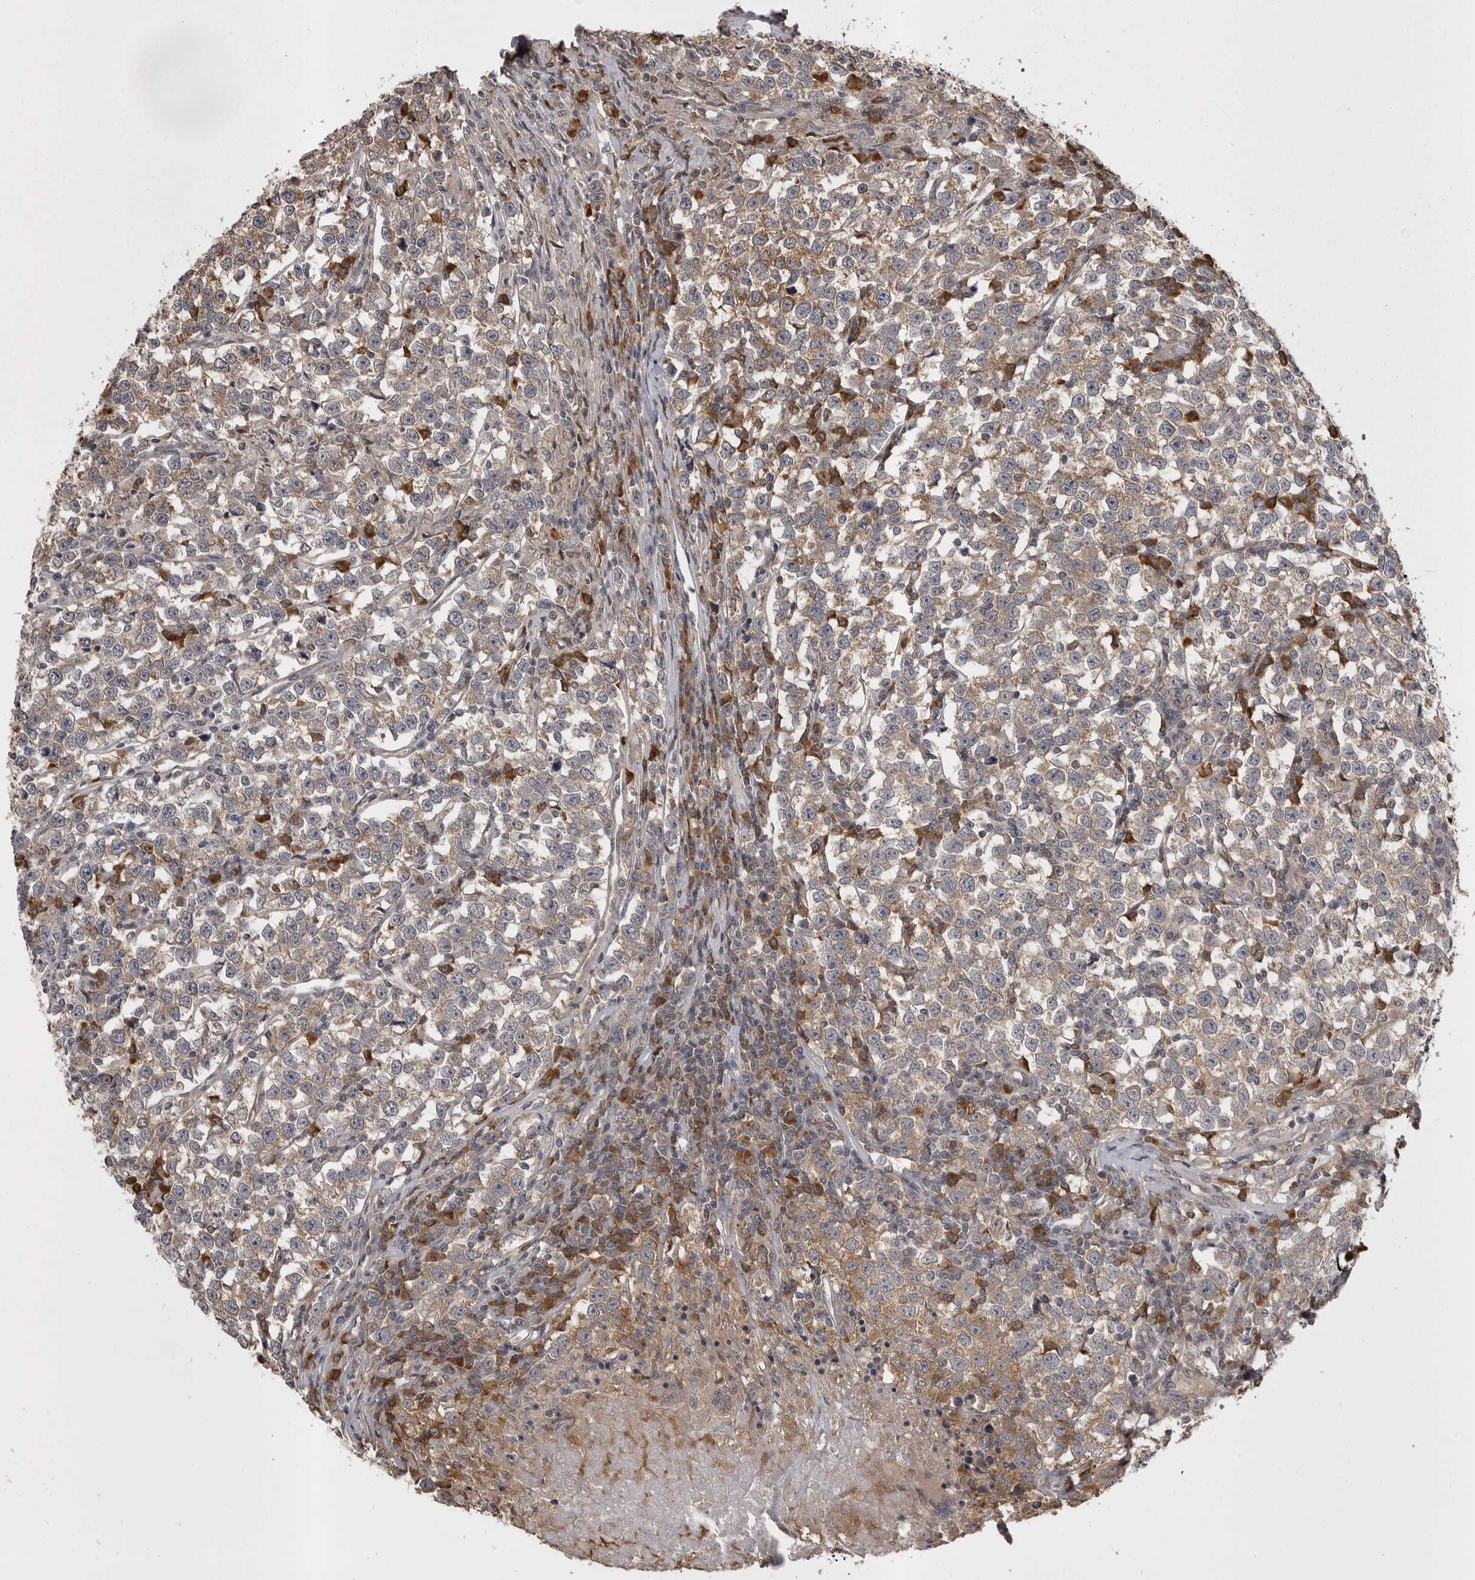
{"staining": {"intensity": "moderate", "quantity": "25%-75%", "location": "cytoplasmic/membranous"}, "tissue": "testis cancer", "cell_type": "Tumor cells", "image_type": "cancer", "snomed": [{"axis": "morphology", "description": "Normal tissue, NOS"}, {"axis": "morphology", "description": "Seminoma, NOS"}, {"axis": "topography", "description": "Testis"}], "caption": "Tumor cells show medium levels of moderate cytoplasmic/membranous positivity in about 25%-75% of cells in seminoma (testis).", "gene": "SNX16", "patient": {"sex": "male", "age": 43}}